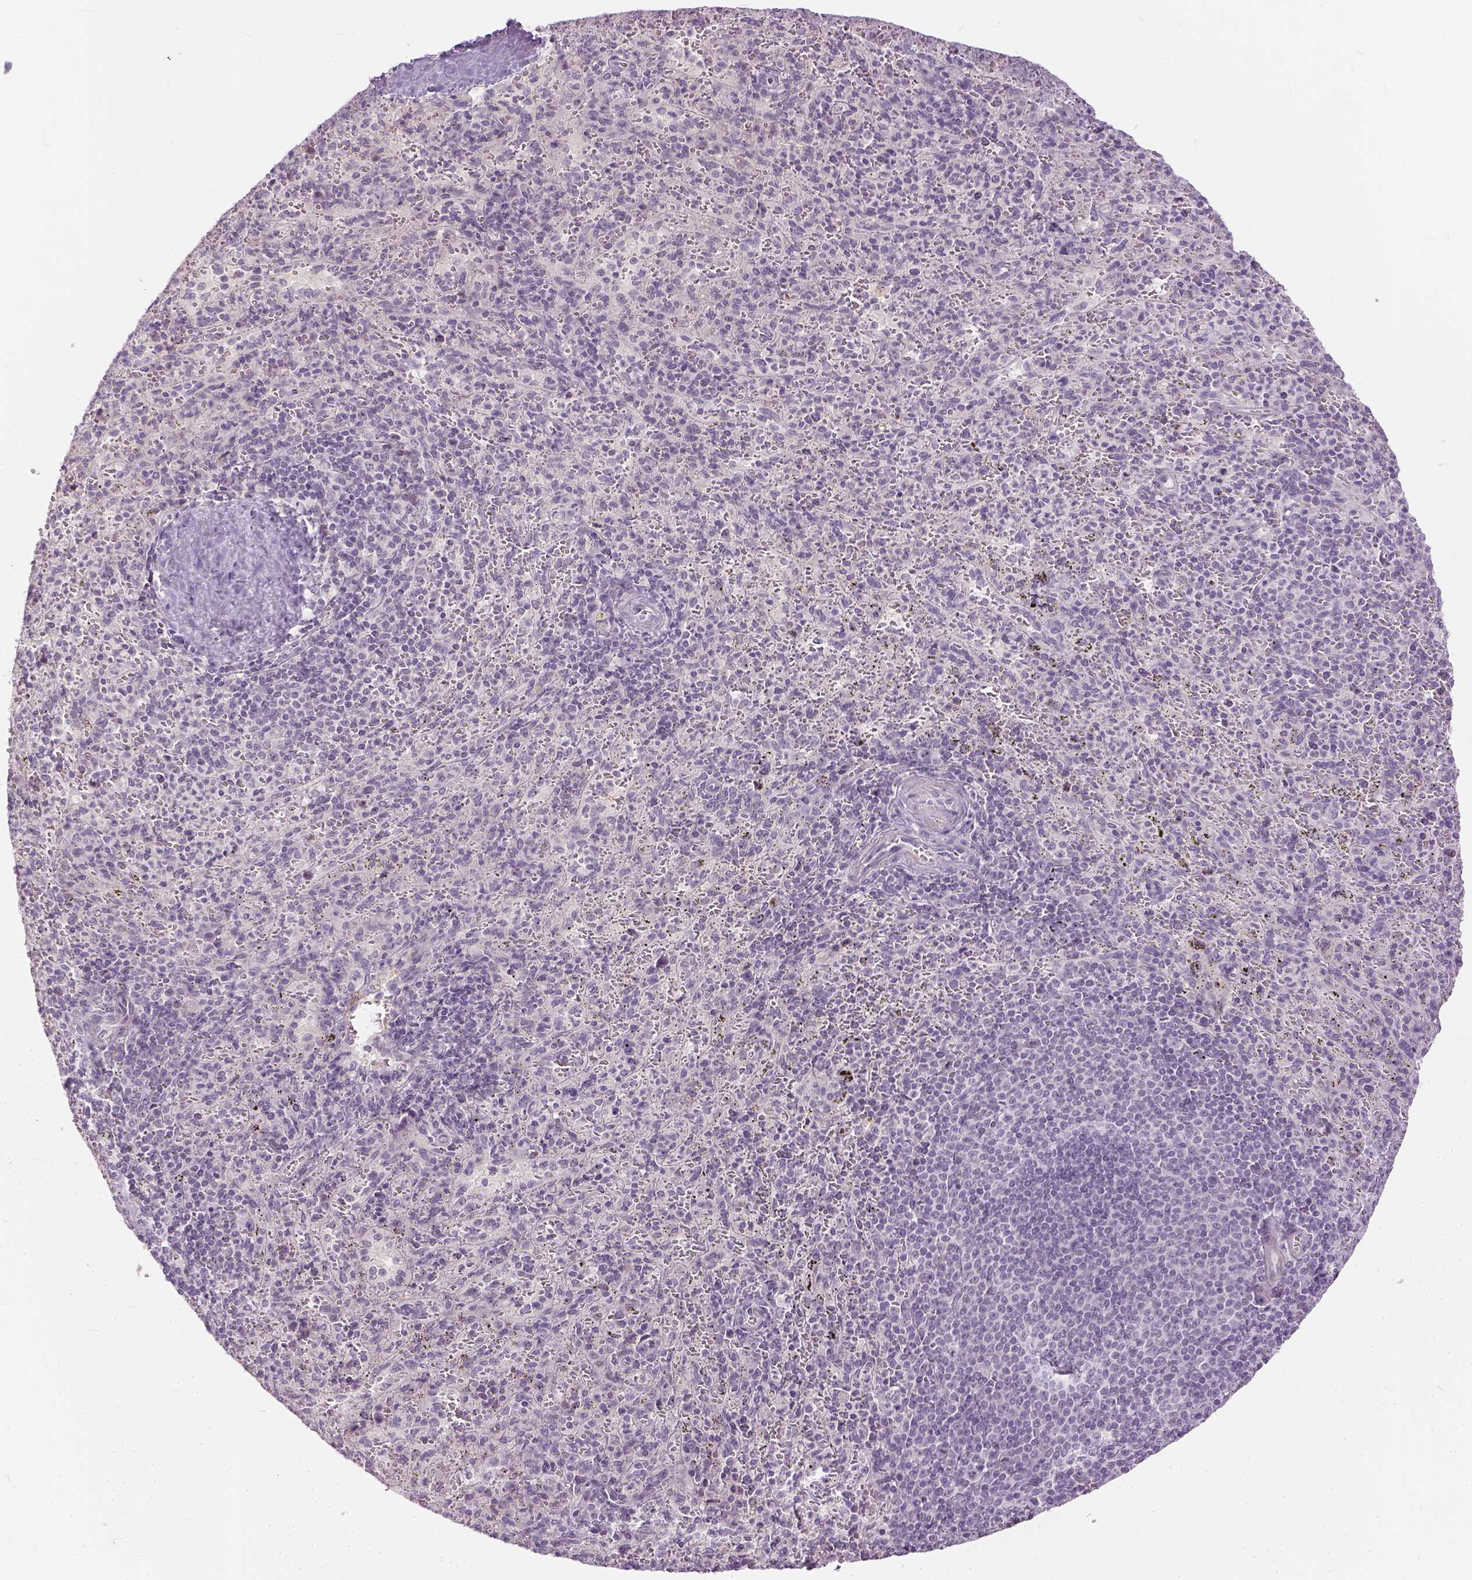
{"staining": {"intensity": "negative", "quantity": "none", "location": "none"}, "tissue": "spleen", "cell_type": "Cells in red pulp", "image_type": "normal", "snomed": [{"axis": "morphology", "description": "Normal tissue, NOS"}, {"axis": "topography", "description": "Spleen"}], "caption": "Immunohistochemical staining of unremarkable spleen exhibits no significant staining in cells in red pulp.", "gene": "ANO2", "patient": {"sex": "male", "age": 57}}